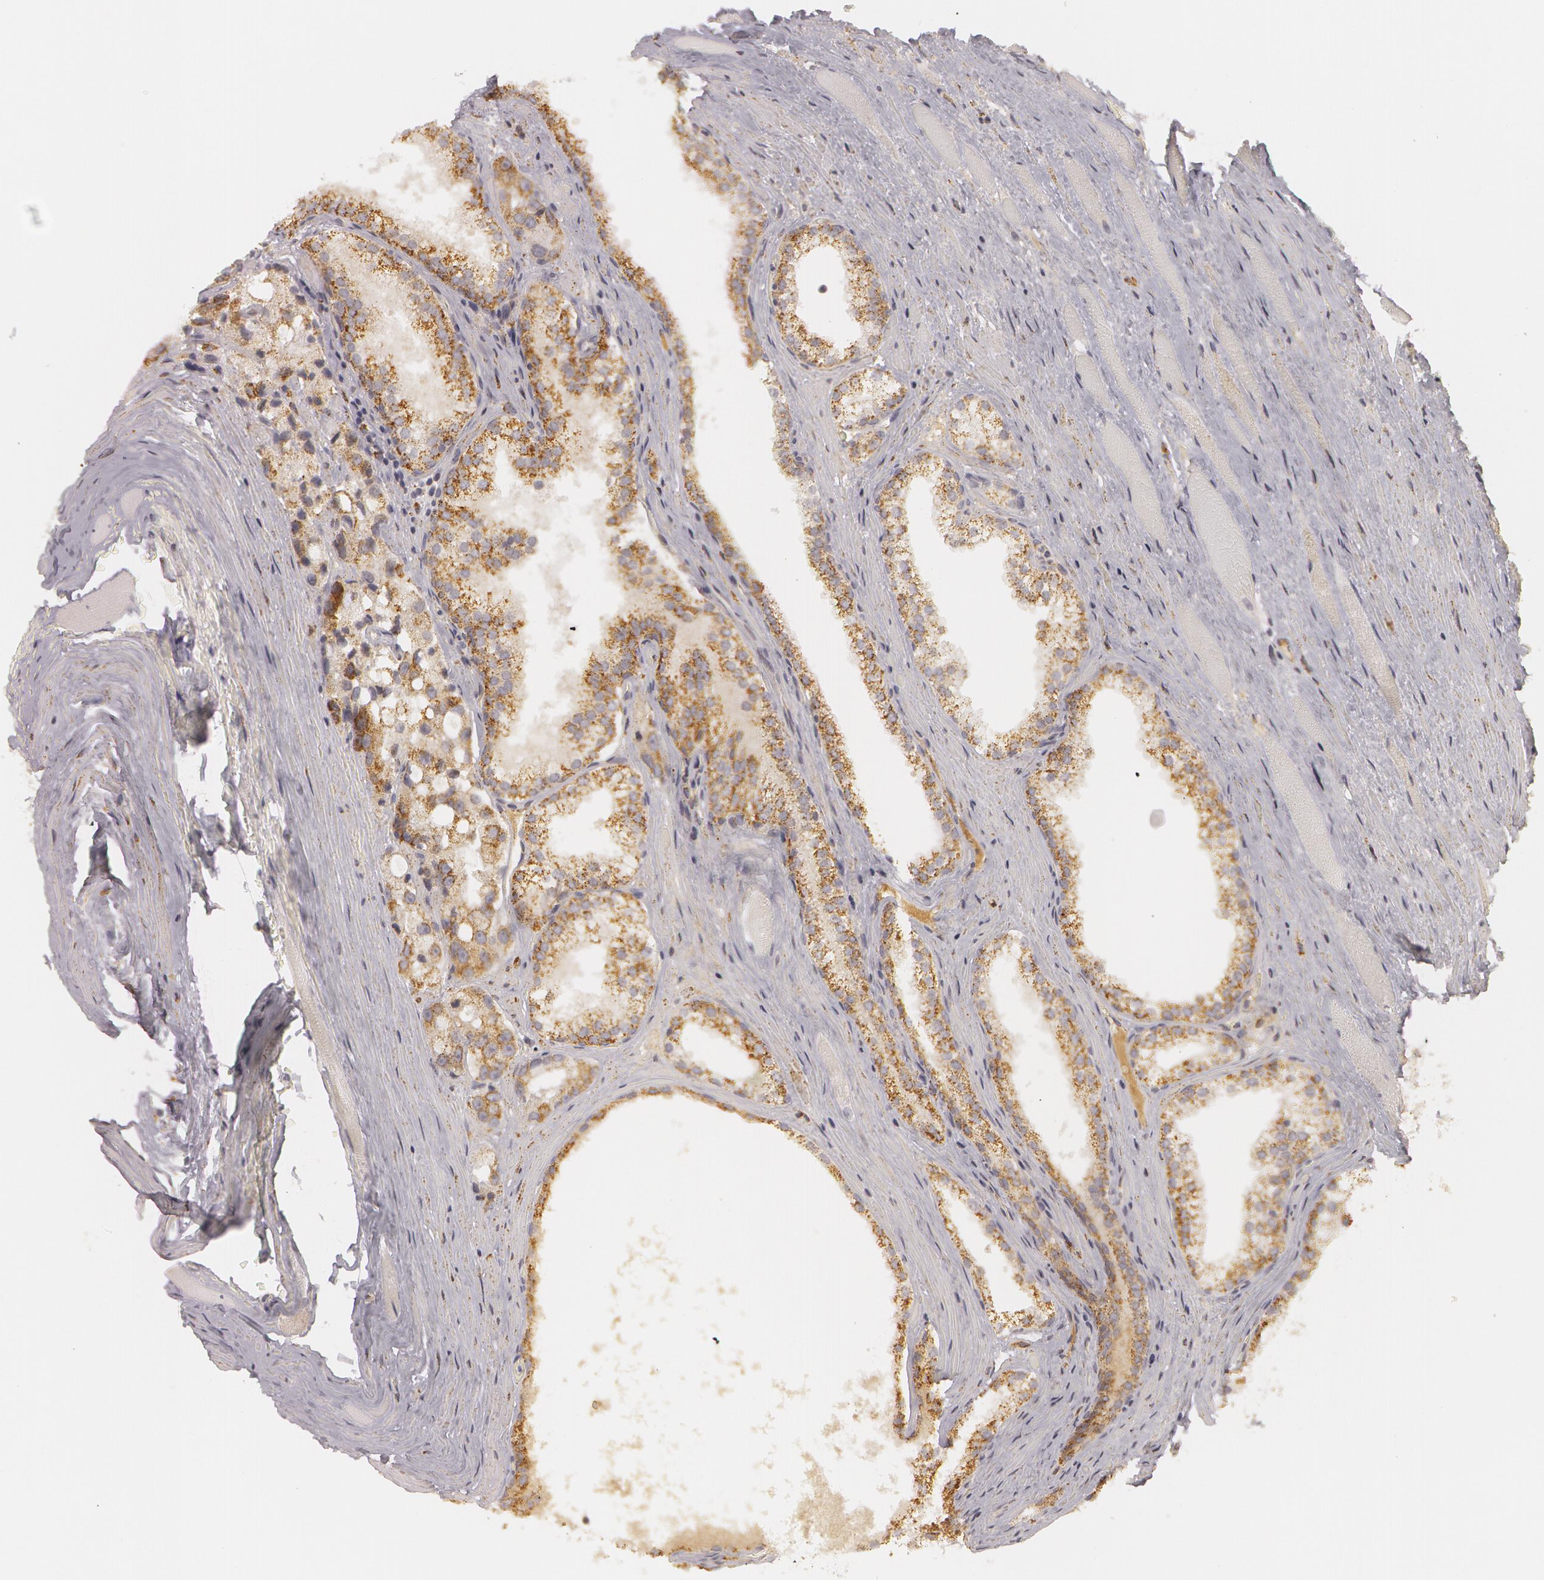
{"staining": {"intensity": "moderate", "quantity": ">75%", "location": "cytoplasmic/membranous"}, "tissue": "prostate cancer", "cell_type": "Tumor cells", "image_type": "cancer", "snomed": [{"axis": "morphology", "description": "Adenocarcinoma, Medium grade"}, {"axis": "topography", "description": "Prostate"}], "caption": "Immunohistochemistry of prostate cancer shows medium levels of moderate cytoplasmic/membranous staining in approximately >75% of tumor cells.", "gene": "C7", "patient": {"sex": "male", "age": 72}}